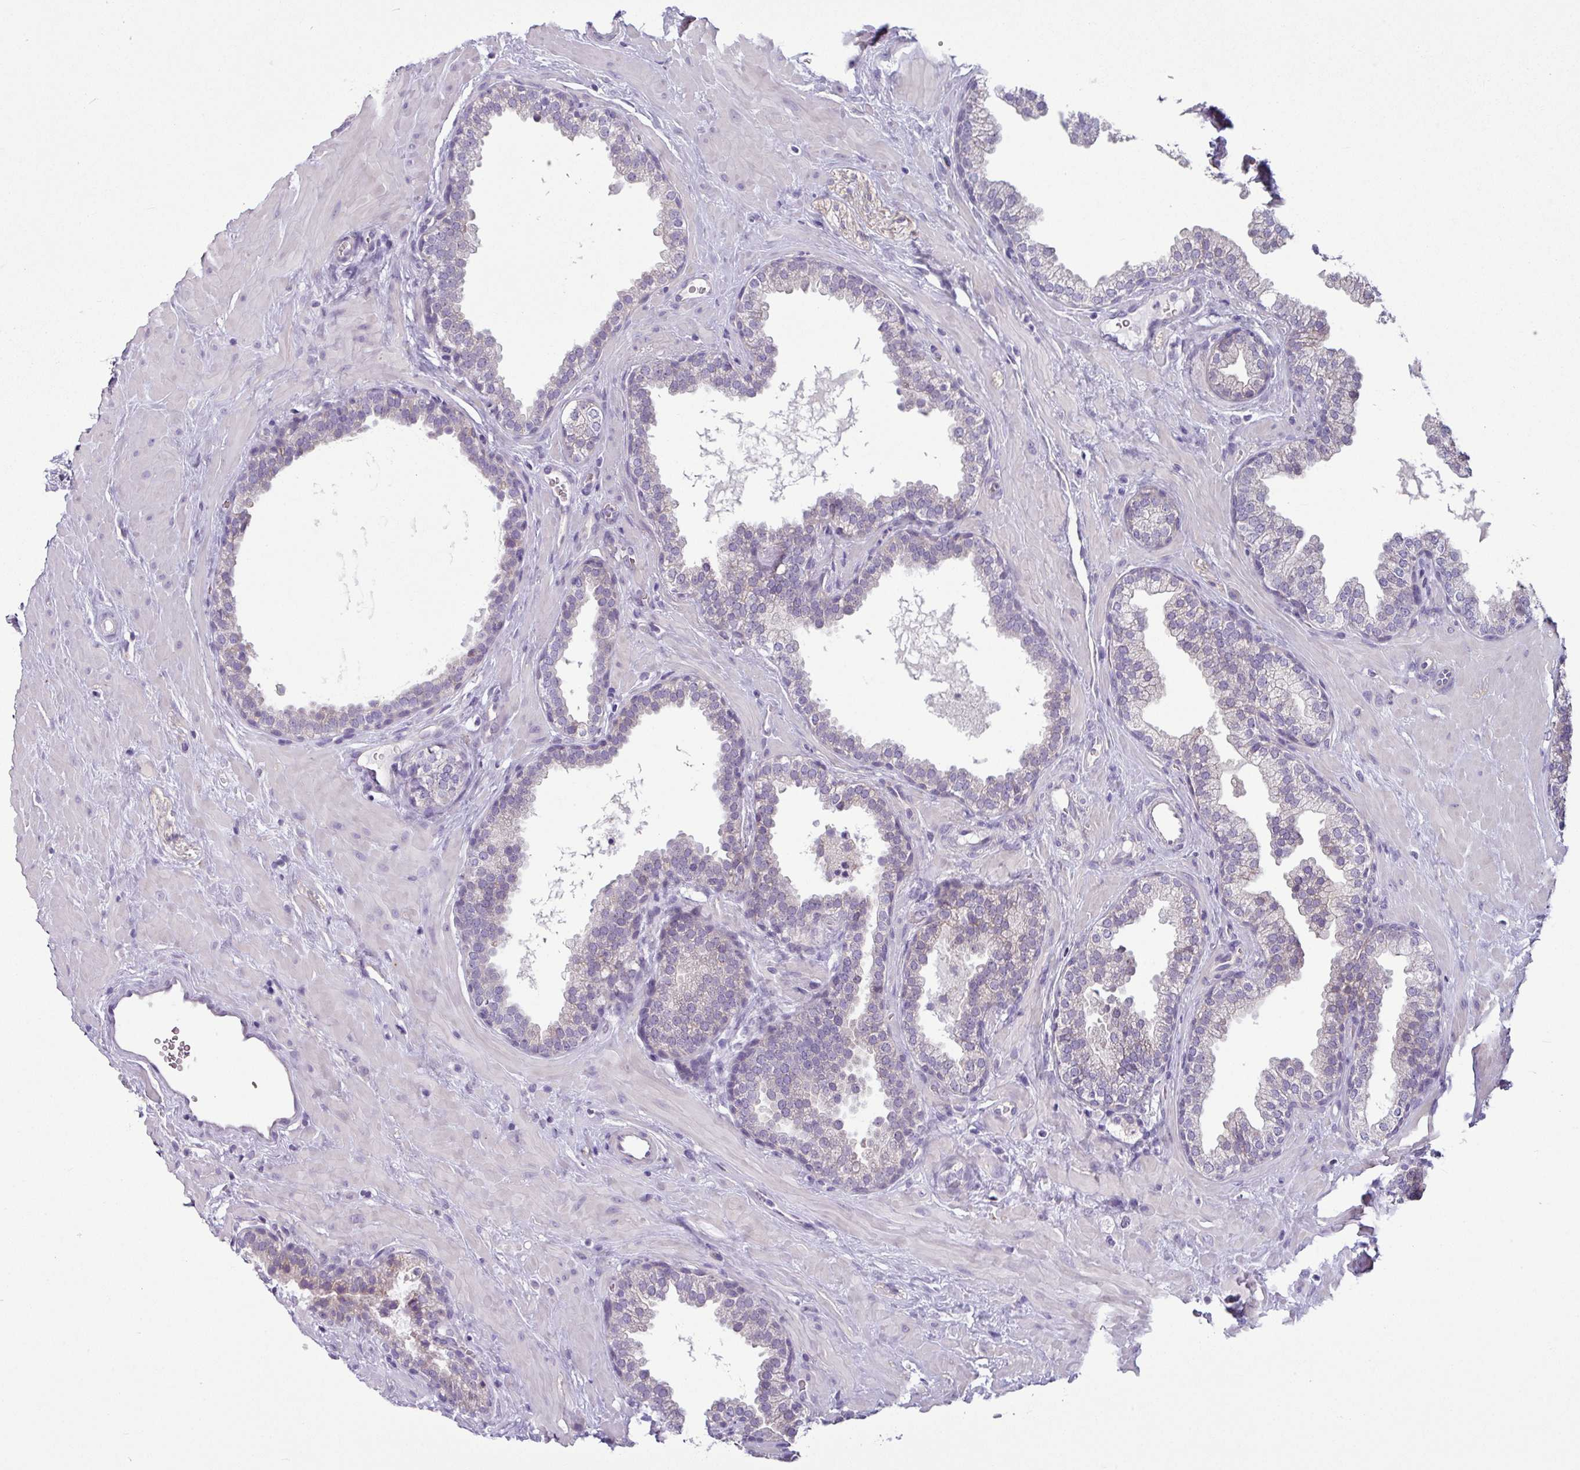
{"staining": {"intensity": "weak", "quantity": "<25%", "location": "cytoplasmic/membranous"}, "tissue": "prostate", "cell_type": "Glandular cells", "image_type": "normal", "snomed": [{"axis": "morphology", "description": "Normal tissue, NOS"}, {"axis": "topography", "description": "Prostate"}], "caption": "IHC image of normal human prostate stained for a protein (brown), which displays no staining in glandular cells.", "gene": "TMEM178B", "patient": {"sex": "male", "age": 51}}